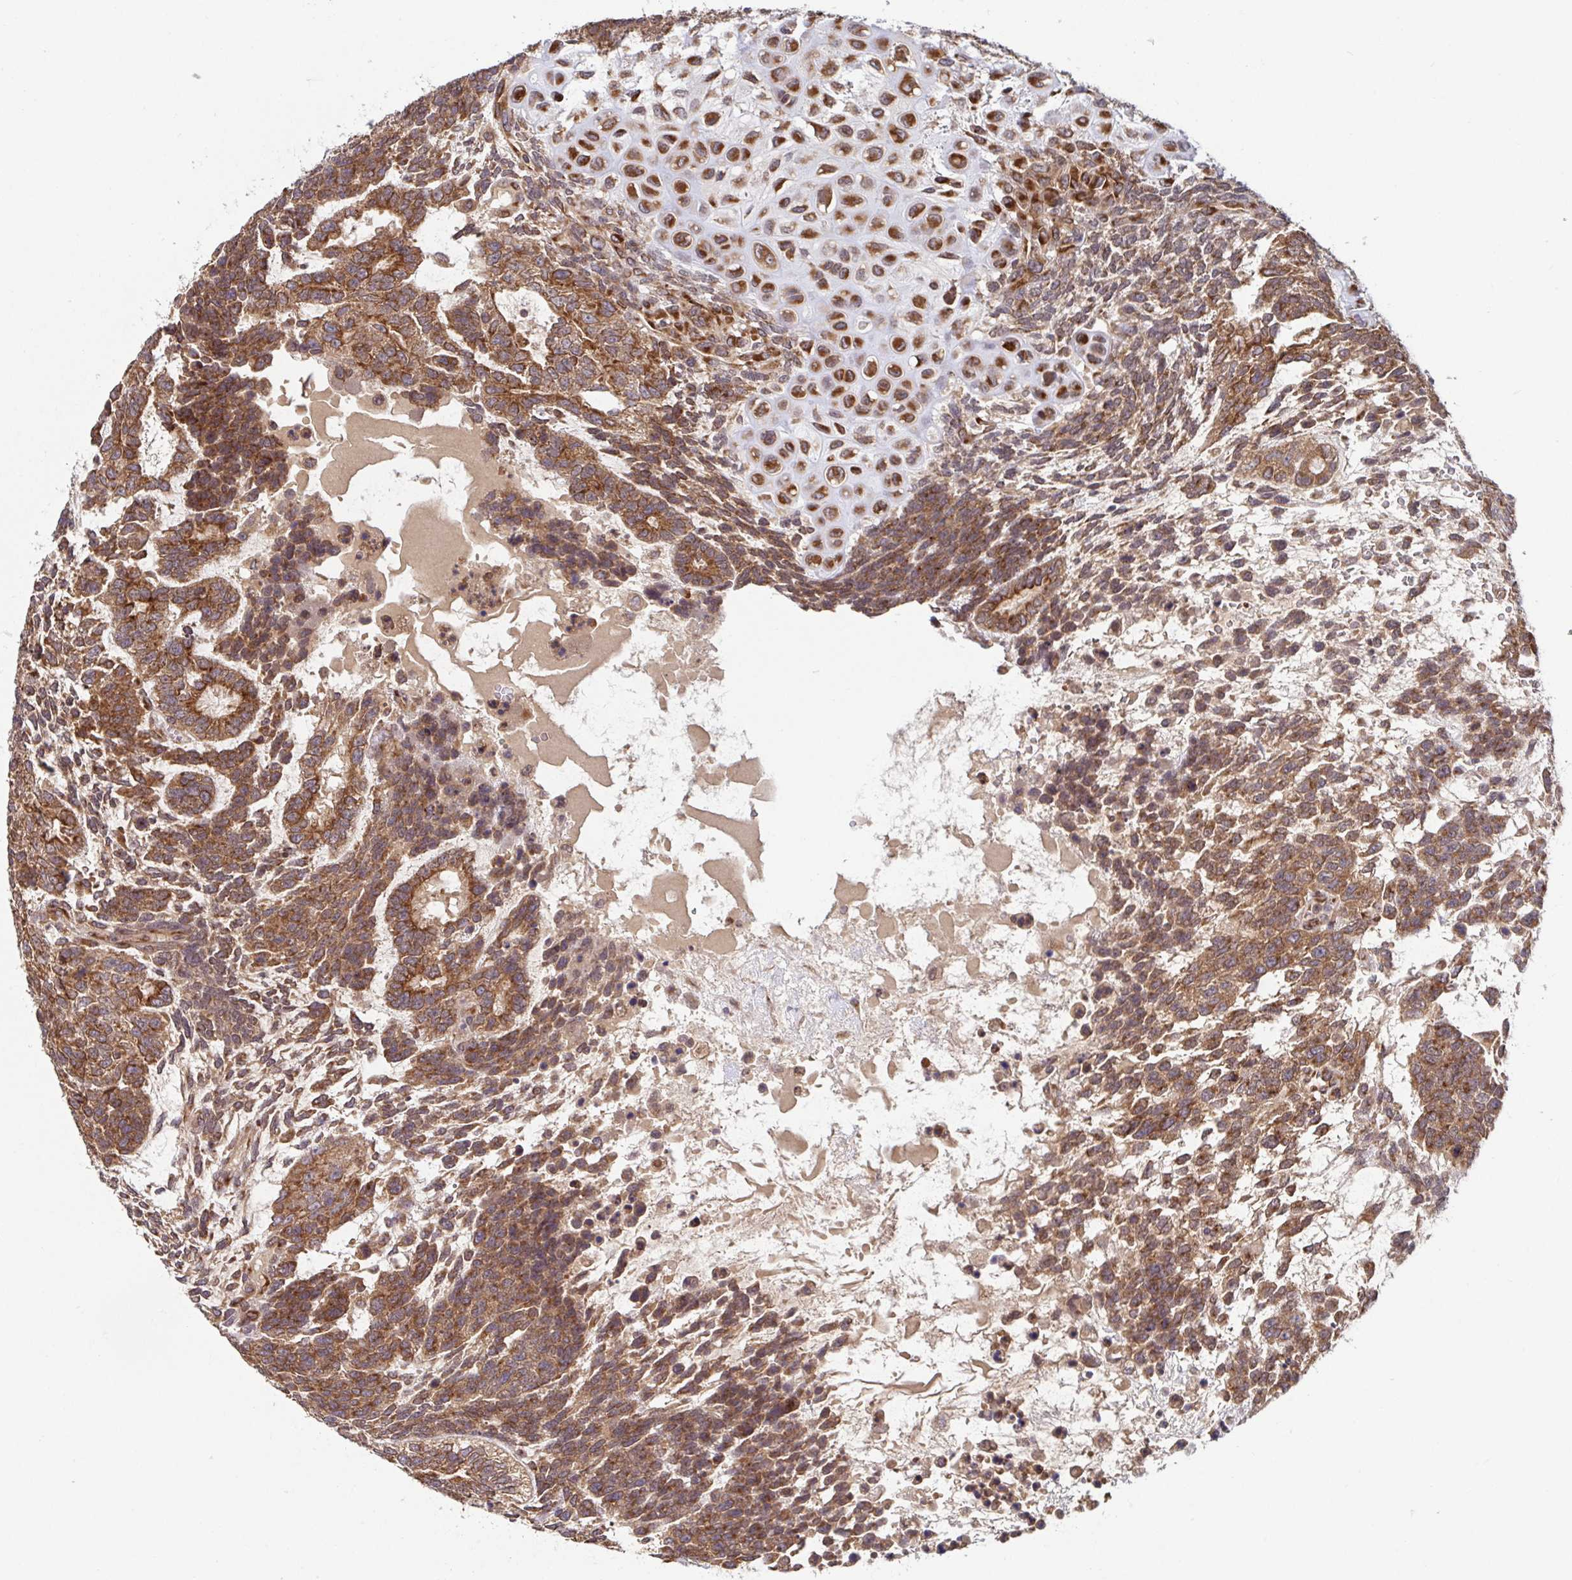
{"staining": {"intensity": "moderate", "quantity": ">75%", "location": "cytoplasmic/membranous"}, "tissue": "testis cancer", "cell_type": "Tumor cells", "image_type": "cancer", "snomed": [{"axis": "morphology", "description": "Carcinoma, Embryonal, NOS"}, {"axis": "topography", "description": "Testis"}], "caption": "IHC image of testis cancer (embryonal carcinoma) stained for a protein (brown), which displays medium levels of moderate cytoplasmic/membranous staining in approximately >75% of tumor cells.", "gene": "ATP5MJ", "patient": {"sex": "male", "age": 23}}